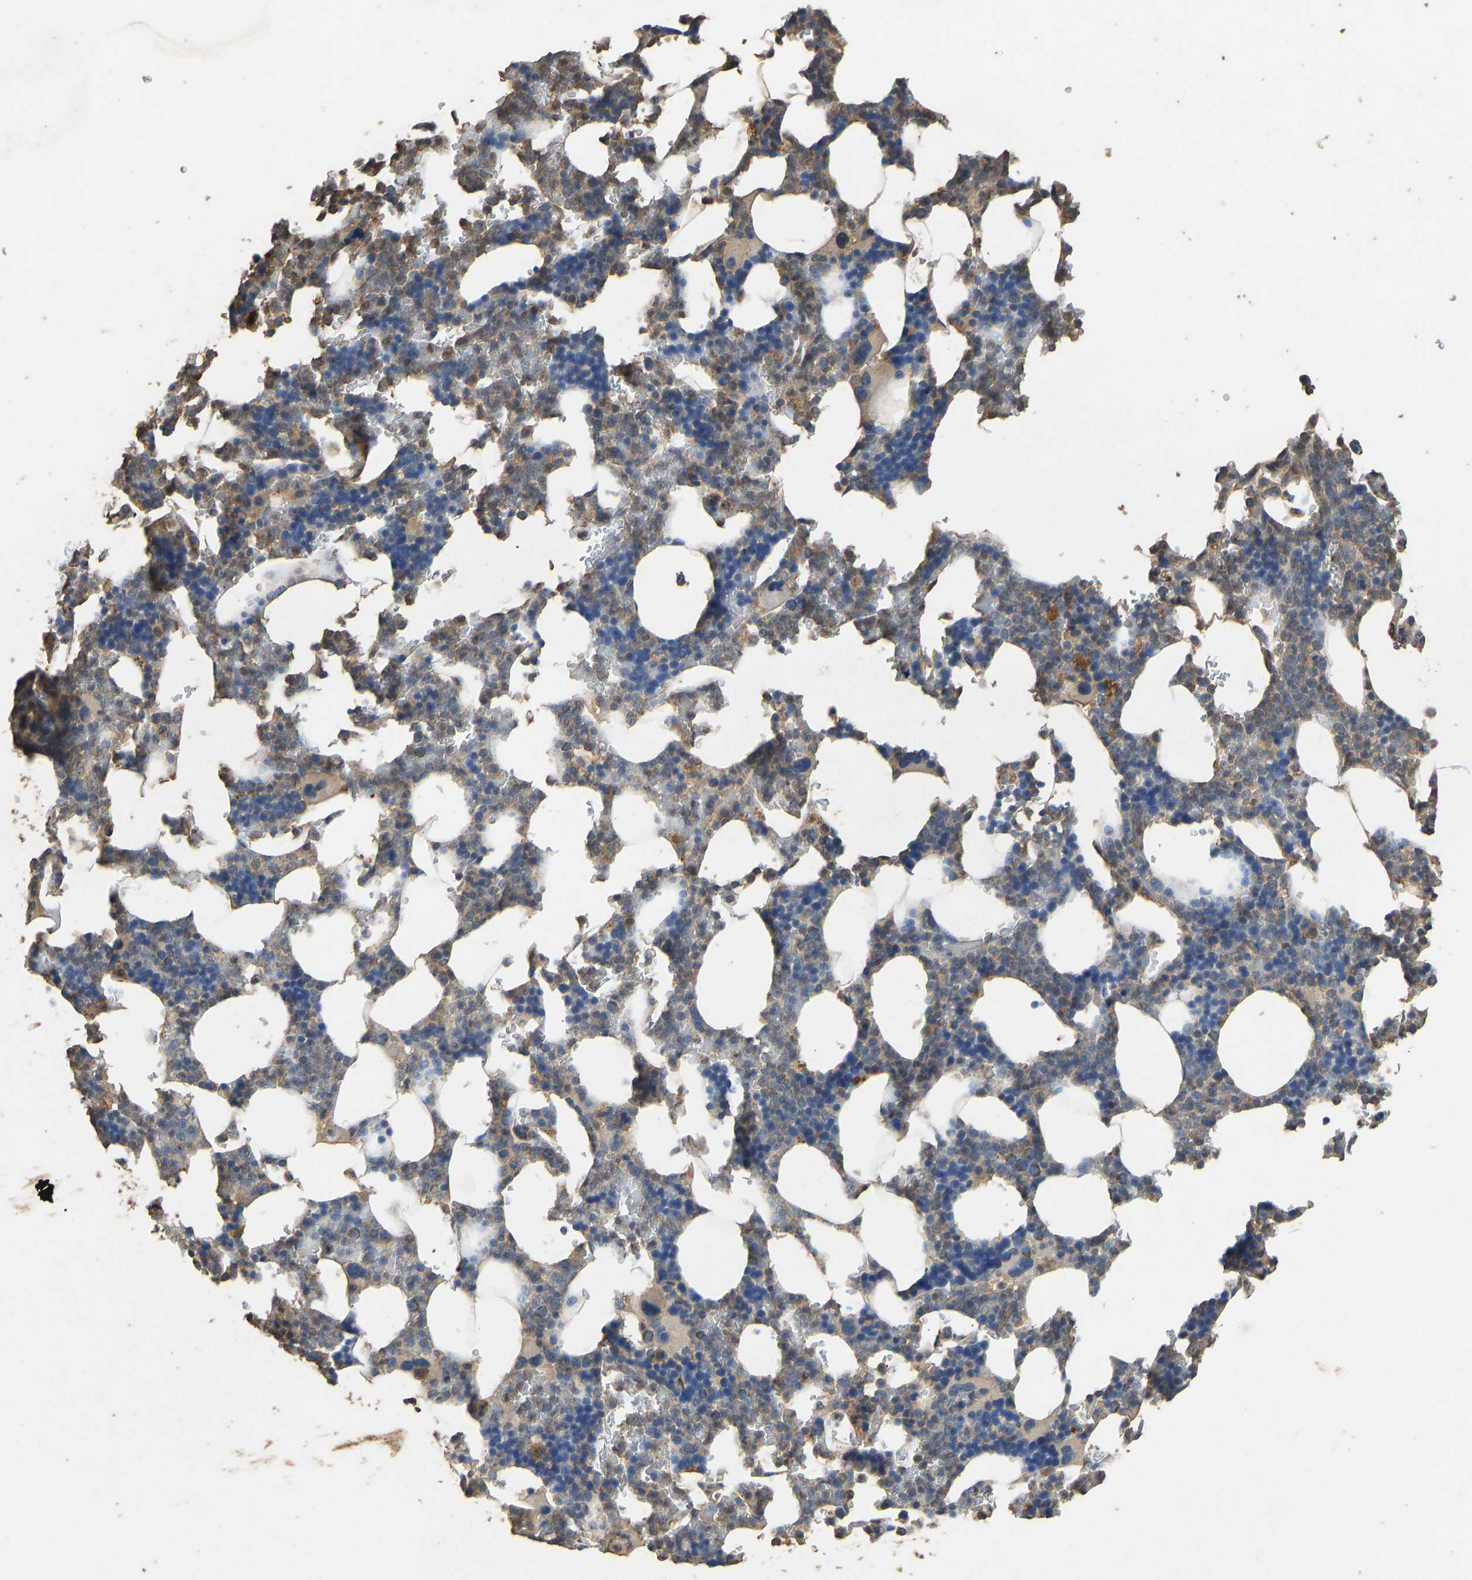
{"staining": {"intensity": "negative", "quantity": "none", "location": "none"}, "tissue": "bone marrow", "cell_type": "Hematopoietic cells", "image_type": "normal", "snomed": [{"axis": "morphology", "description": "Normal tissue, NOS"}, {"axis": "topography", "description": "Bone marrow"}], "caption": "DAB immunohistochemical staining of benign bone marrow exhibits no significant positivity in hematopoietic cells.", "gene": "CIDEC", "patient": {"sex": "female", "age": 81}}